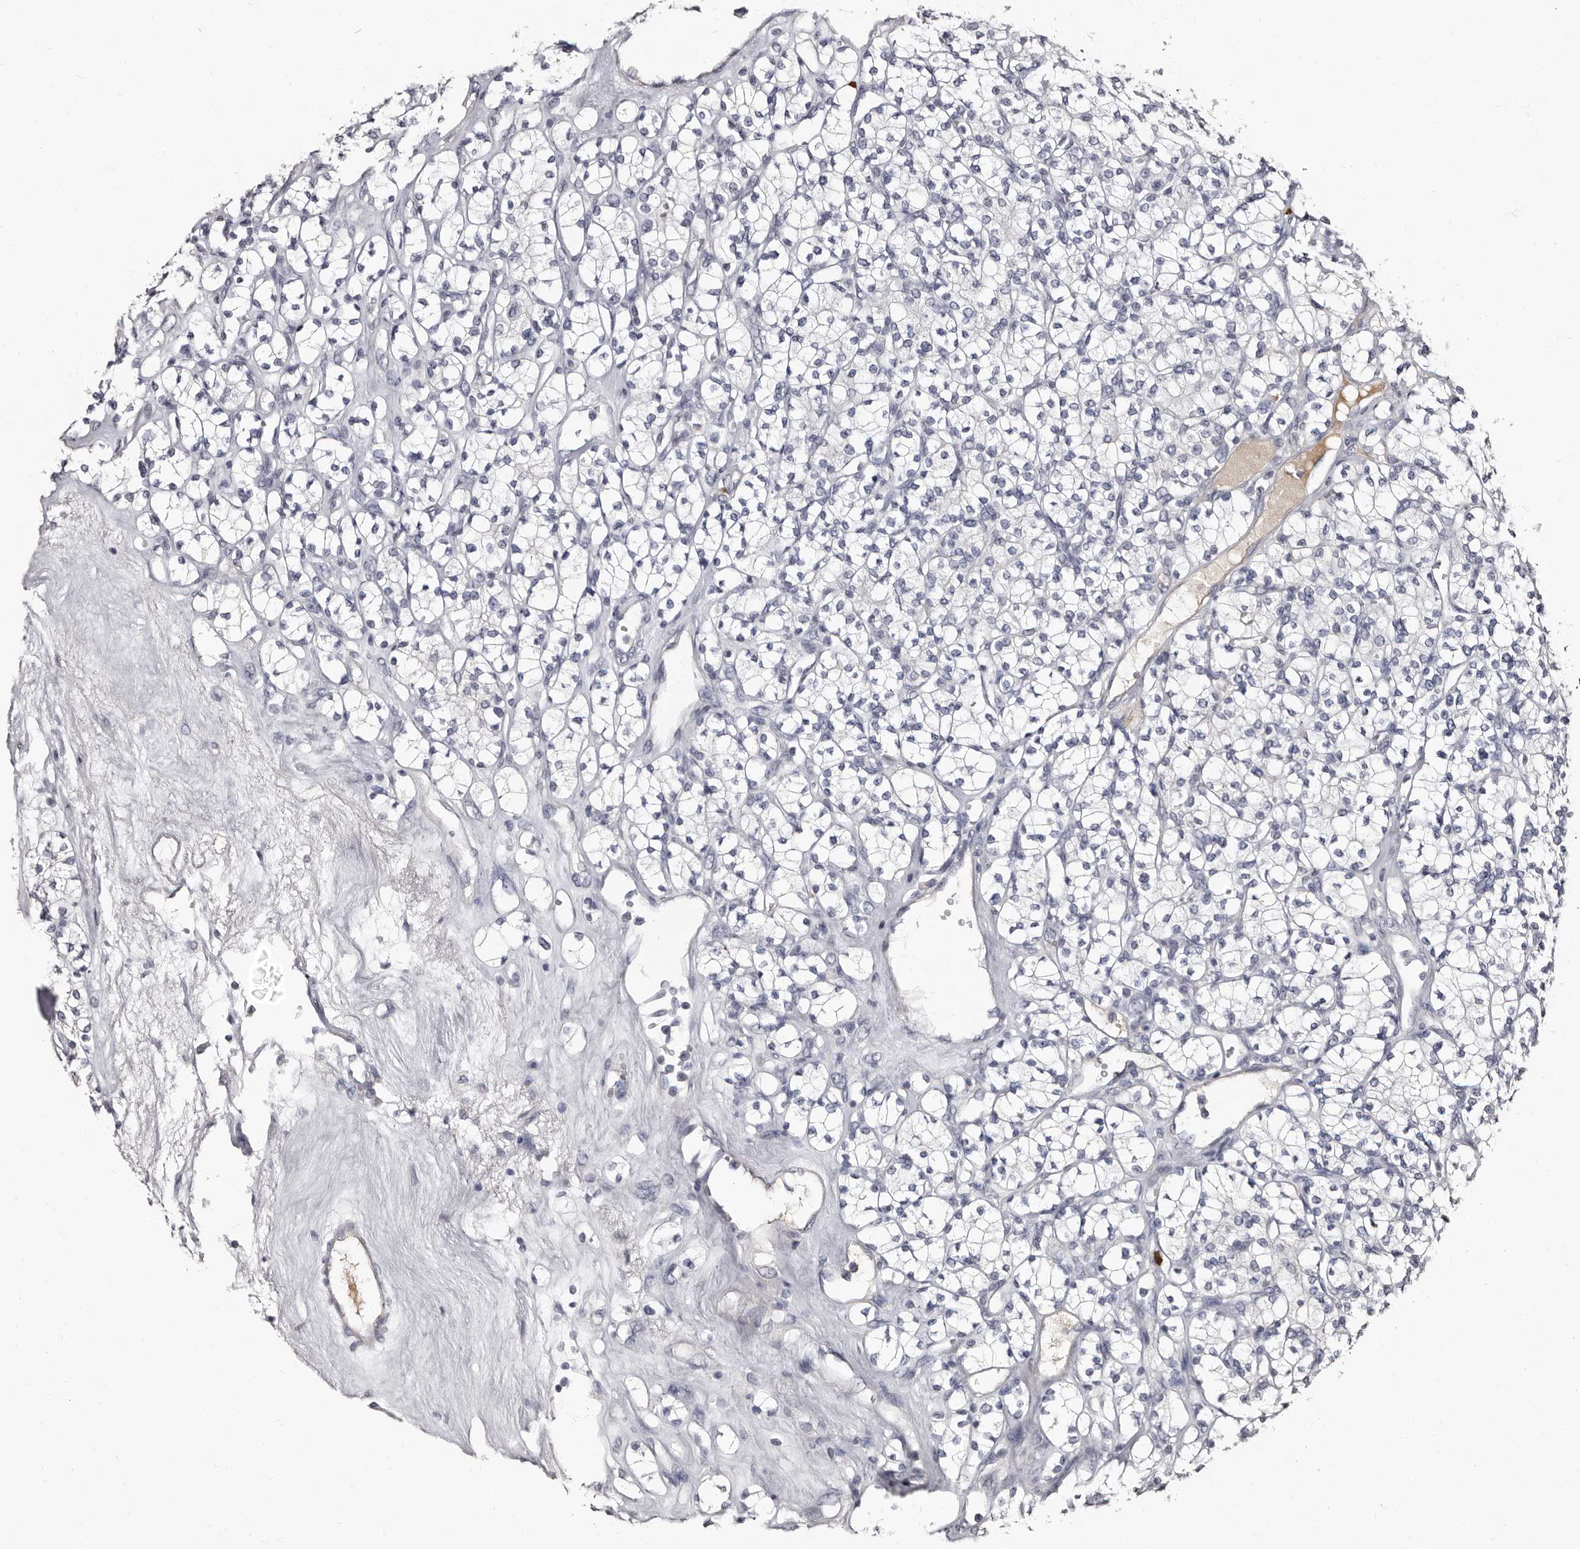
{"staining": {"intensity": "negative", "quantity": "none", "location": "none"}, "tissue": "renal cancer", "cell_type": "Tumor cells", "image_type": "cancer", "snomed": [{"axis": "morphology", "description": "Adenocarcinoma, NOS"}, {"axis": "topography", "description": "Kidney"}], "caption": "Tumor cells show no significant expression in renal cancer (adenocarcinoma). The staining is performed using DAB (3,3'-diaminobenzidine) brown chromogen with nuclei counter-stained in using hematoxylin.", "gene": "TBC1D22B", "patient": {"sex": "male", "age": 77}}